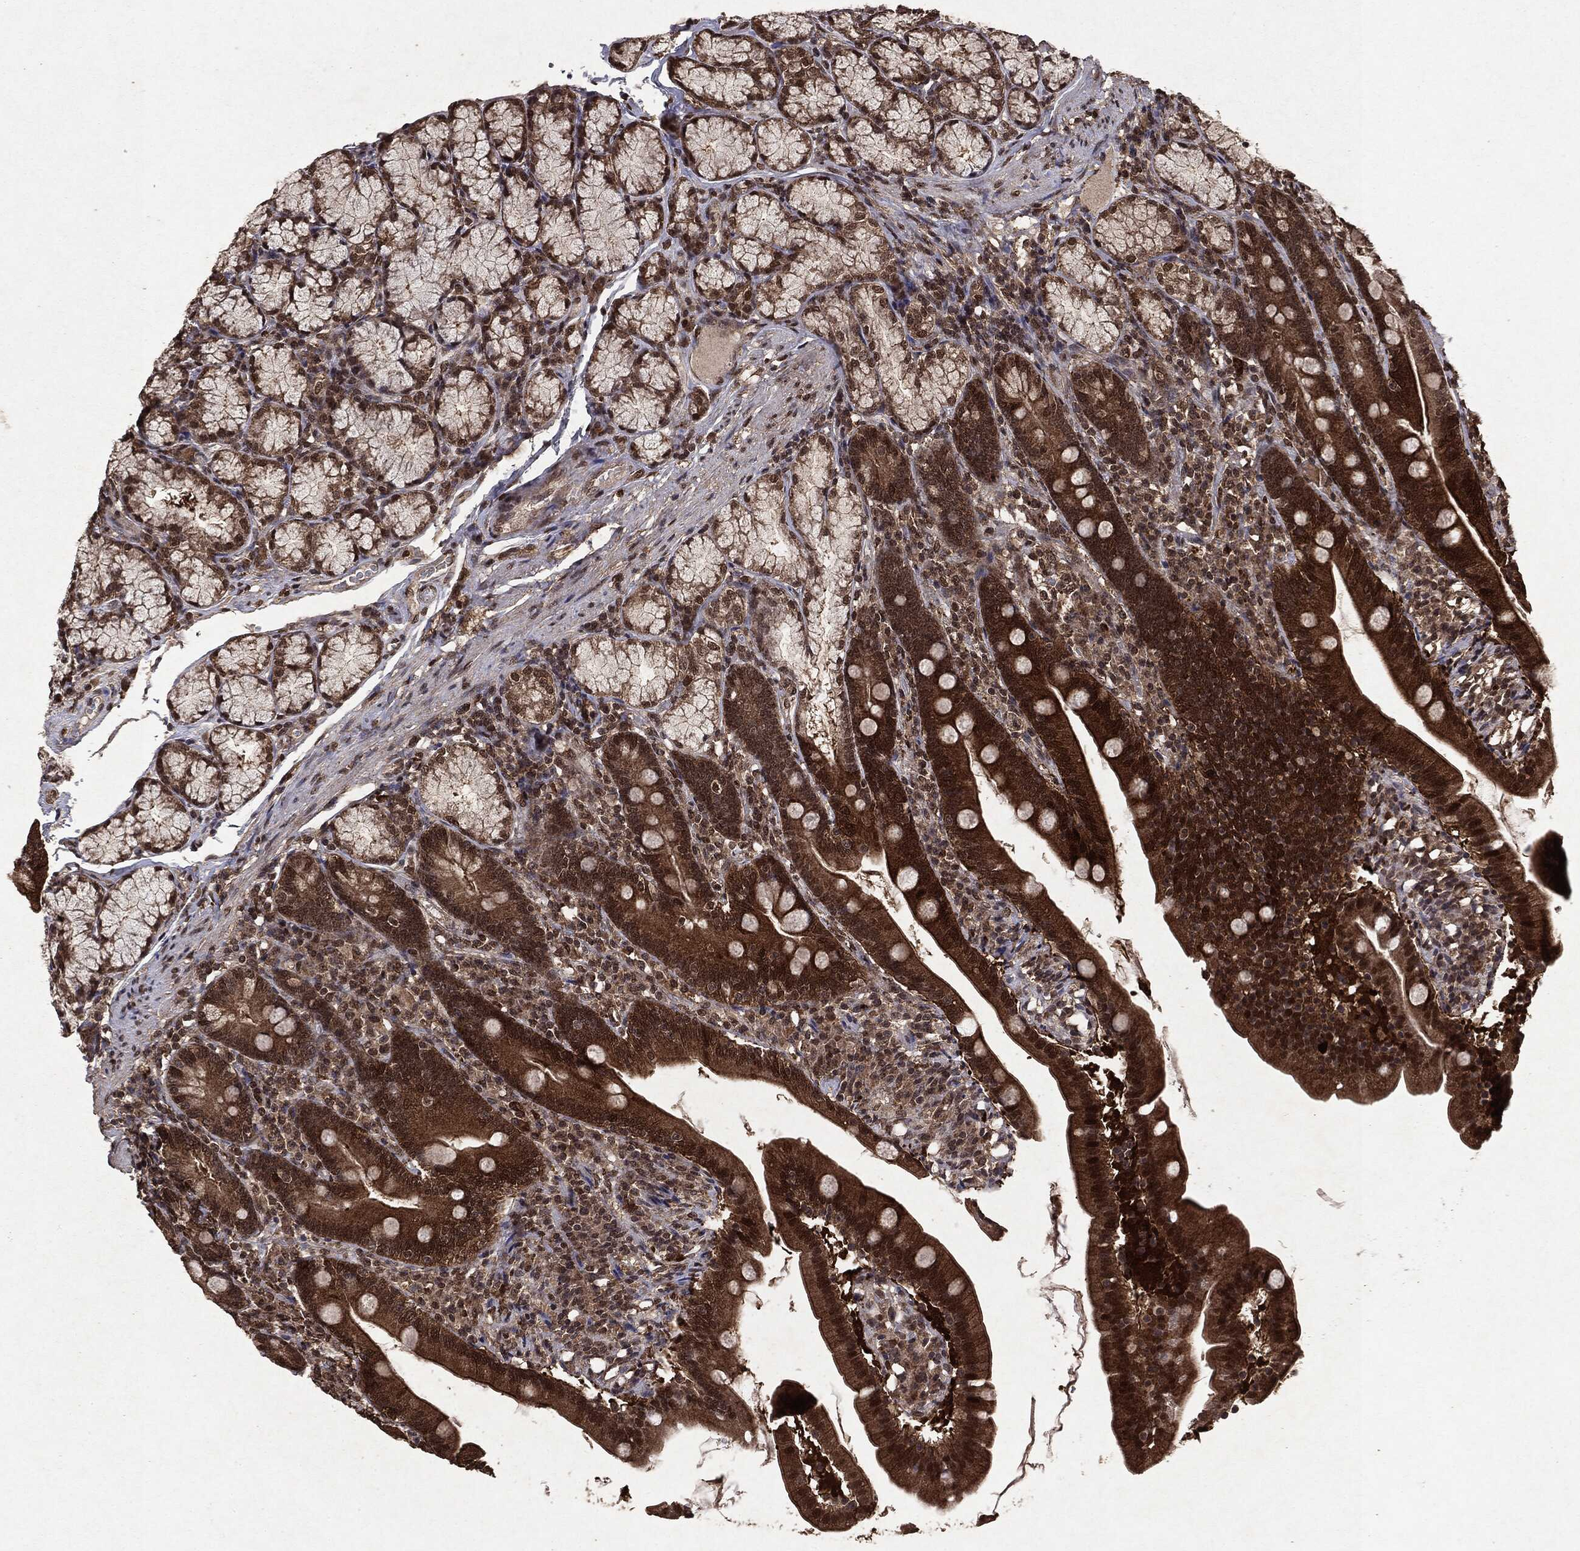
{"staining": {"intensity": "strong", "quantity": ">75%", "location": "cytoplasmic/membranous"}, "tissue": "duodenum", "cell_type": "Glandular cells", "image_type": "normal", "snomed": [{"axis": "morphology", "description": "Normal tissue, NOS"}, {"axis": "topography", "description": "Duodenum"}], "caption": "Unremarkable duodenum reveals strong cytoplasmic/membranous expression in about >75% of glandular cells, visualized by immunohistochemistry.", "gene": "PEBP1", "patient": {"sex": "female", "age": 67}}